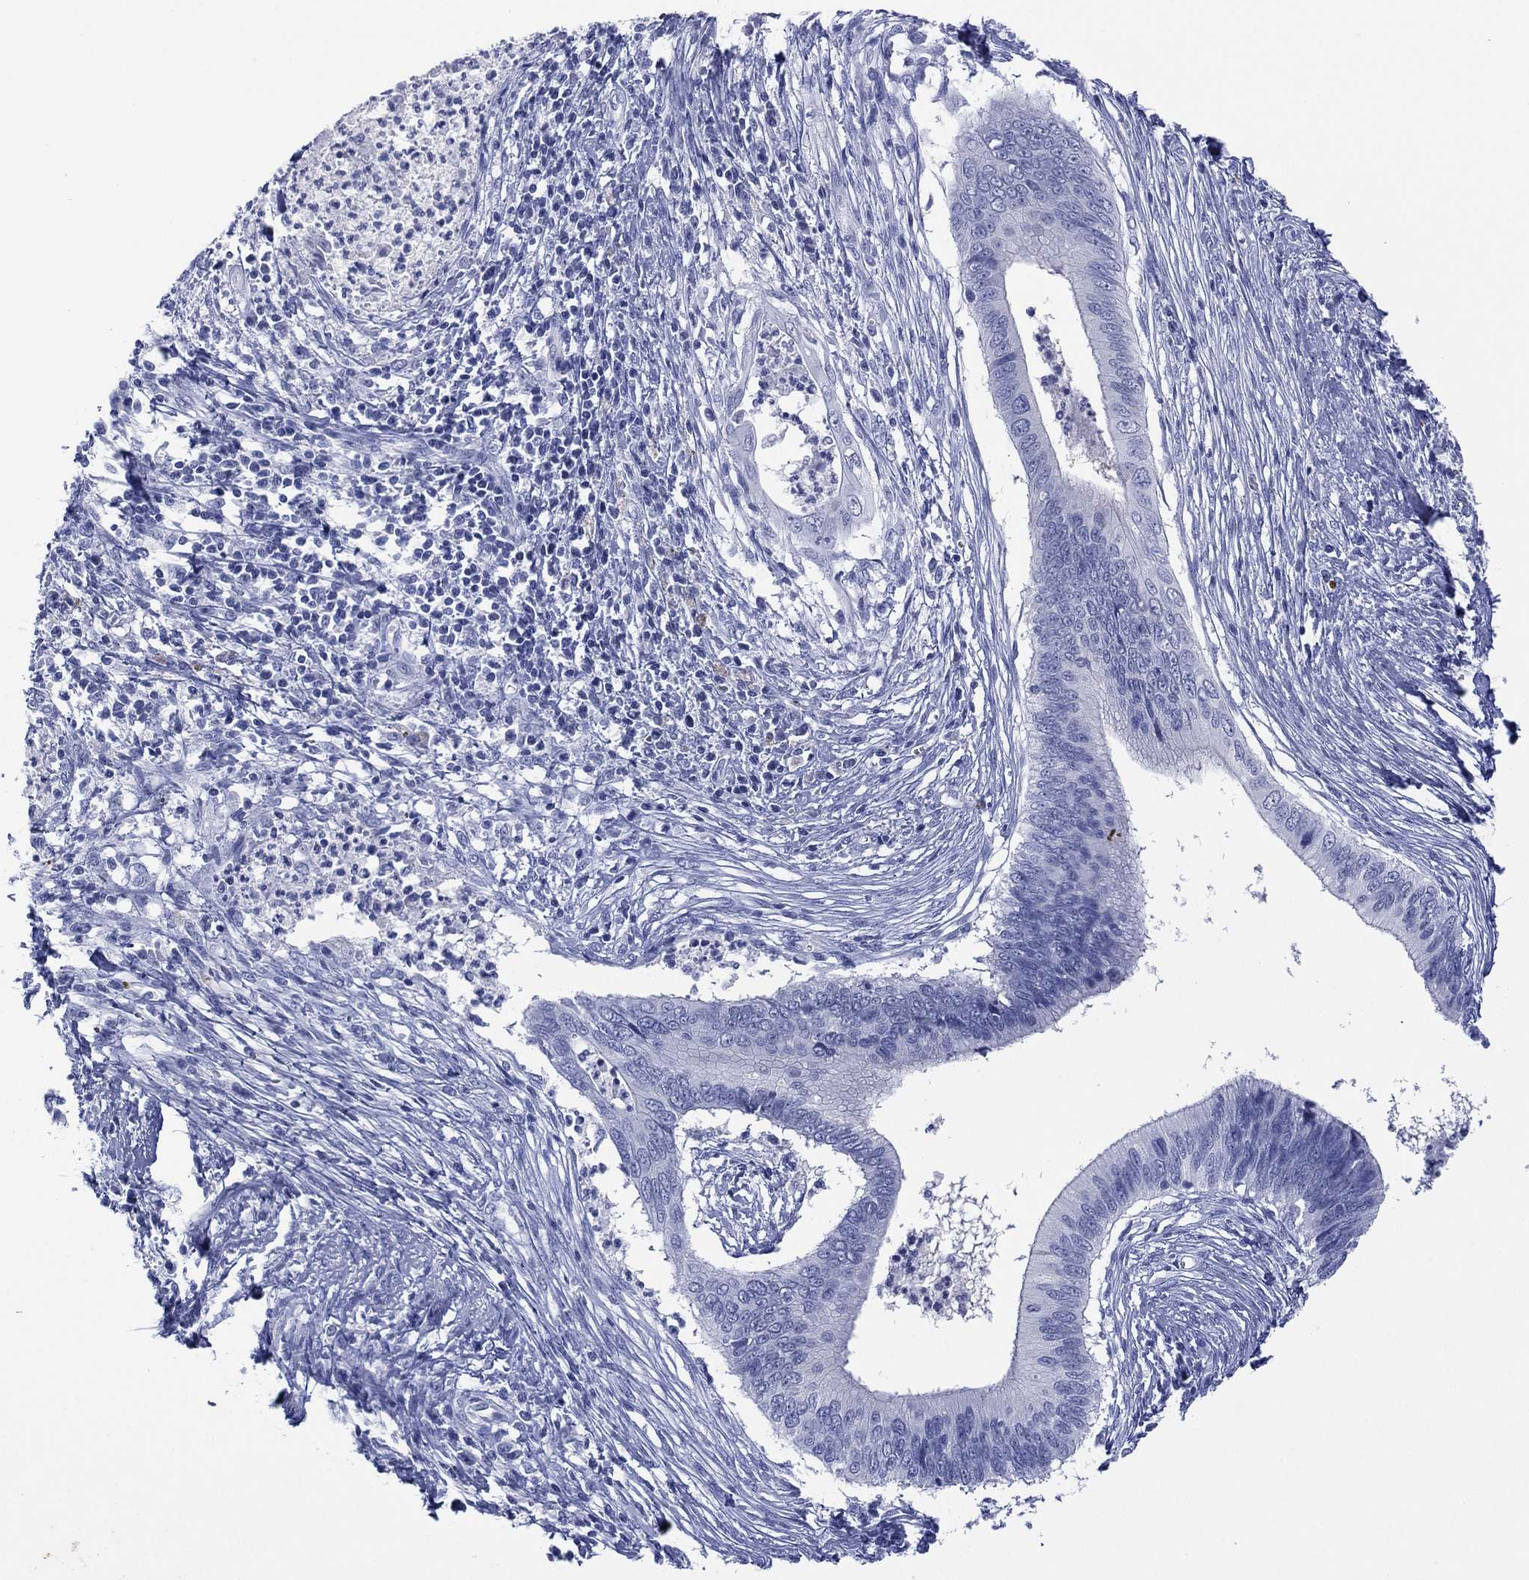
{"staining": {"intensity": "negative", "quantity": "none", "location": "none"}, "tissue": "cervical cancer", "cell_type": "Tumor cells", "image_type": "cancer", "snomed": [{"axis": "morphology", "description": "Adenocarcinoma, NOS"}, {"axis": "topography", "description": "Cervix"}], "caption": "An image of adenocarcinoma (cervical) stained for a protein exhibits no brown staining in tumor cells. Nuclei are stained in blue.", "gene": "DSG1", "patient": {"sex": "female", "age": 42}}